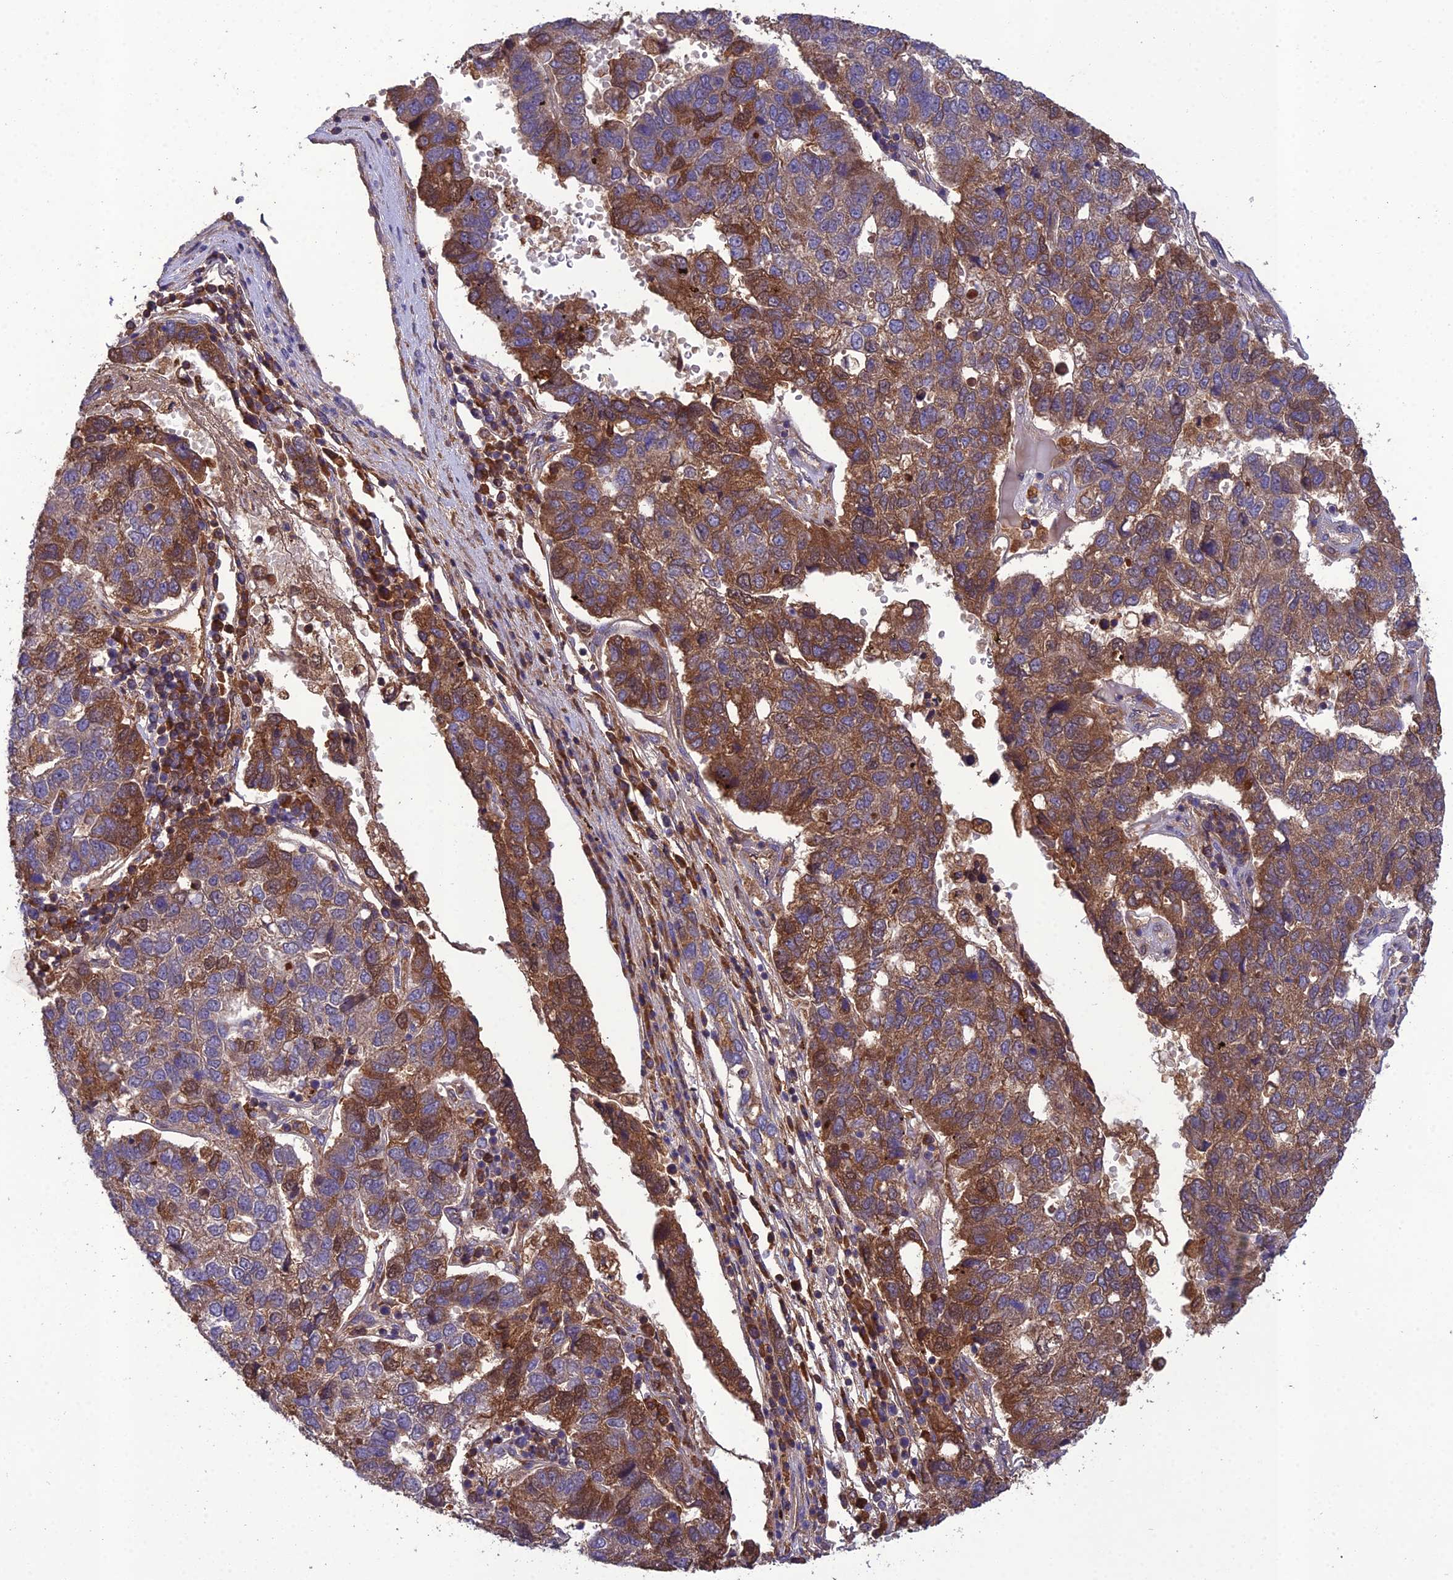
{"staining": {"intensity": "strong", "quantity": "25%-75%", "location": "cytoplasmic/membranous"}, "tissue": "pancreatic cancer", "cell_type": "Tumor cells", "image_type": "cancer", "snomed": [{"axis": "morphology", "description": "Adenocarcinoma, NOS"}, {"axis": "topography", "description": "Pancreas"}], "caption": "Brown immunohistochemical staining in pancreatic cancer (adenocarcinoma) shows strong cytoplasmic/membranous staining in approximately 25%-75% of tumor cells.", "gene": "TMEM258", "patient": {"sex": "female", "age": 61}}